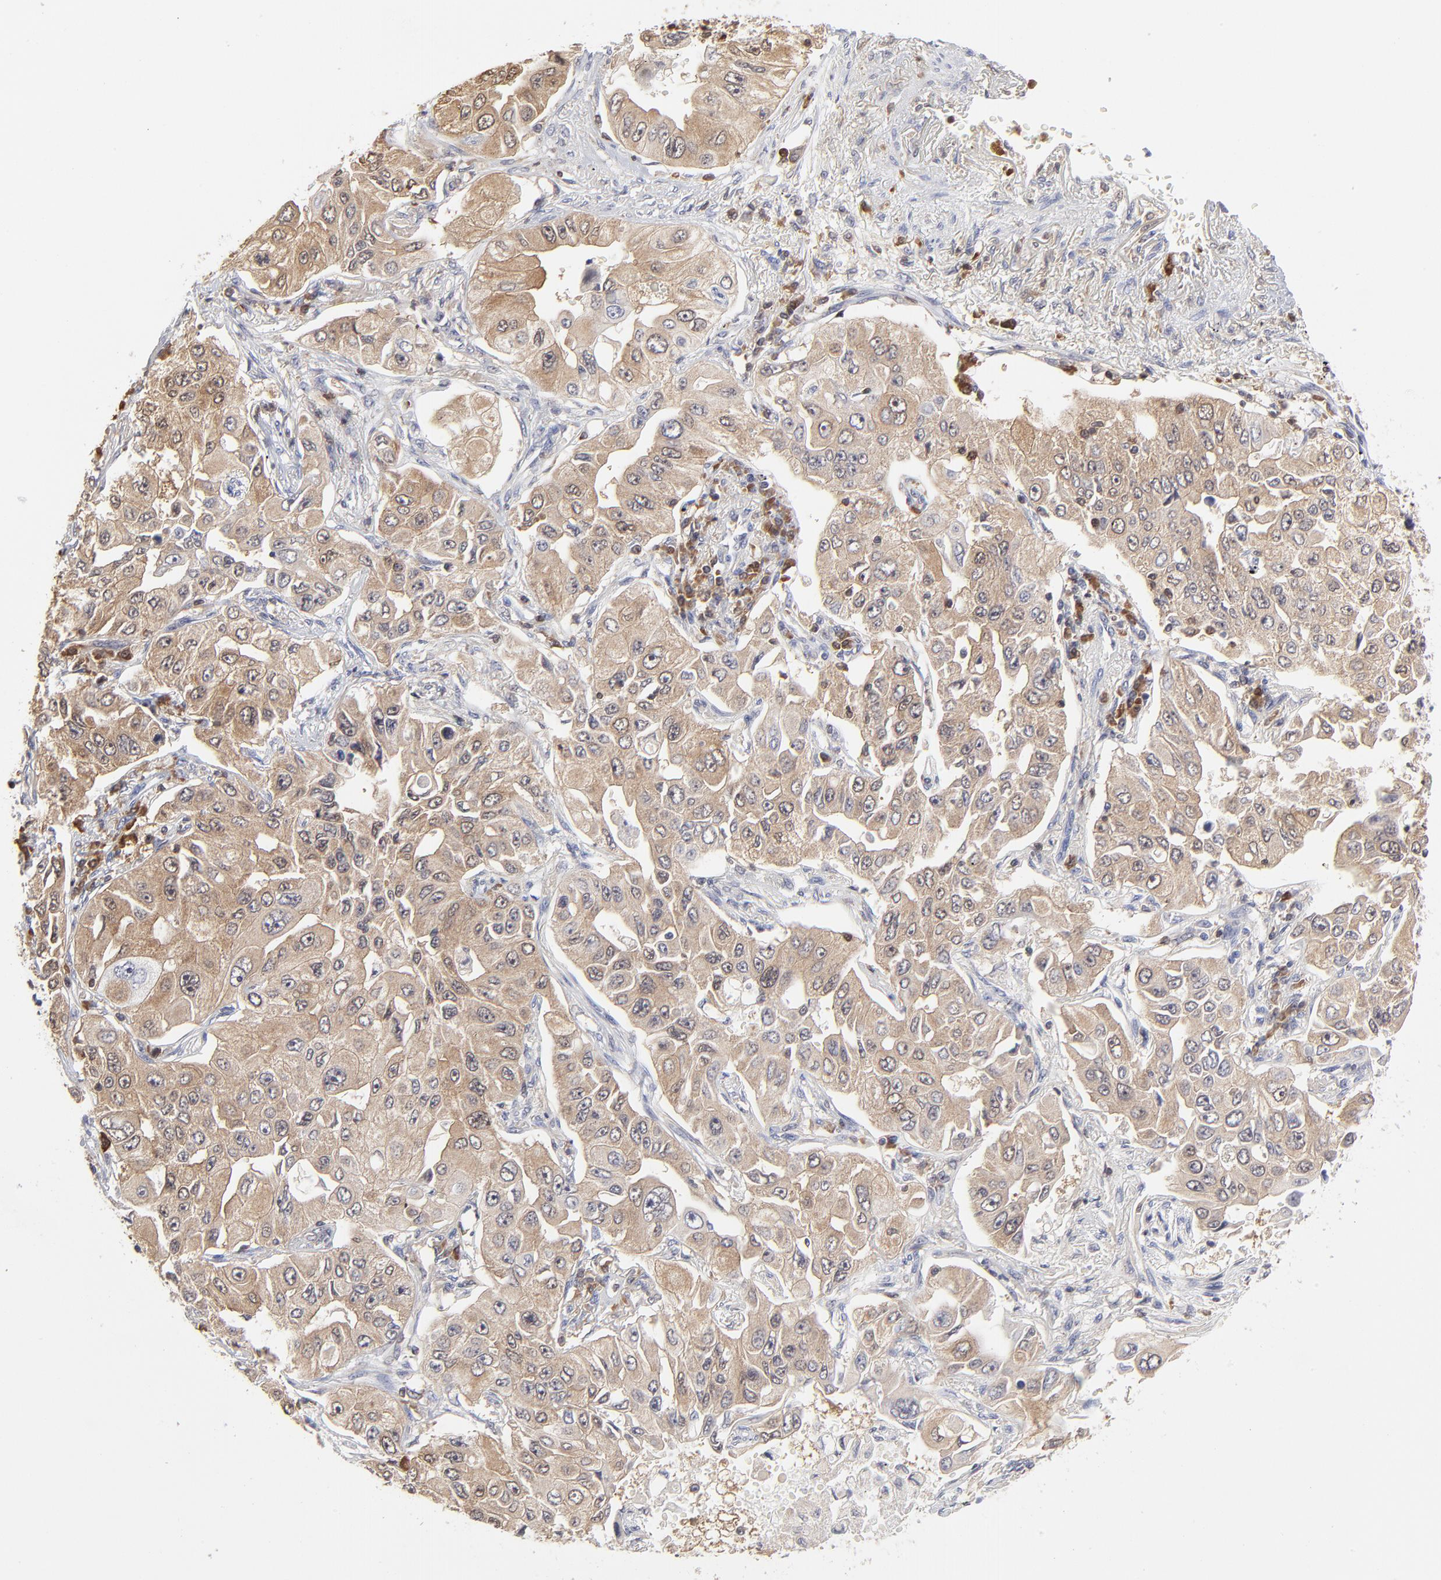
{"staining": {"intensity": "weak", "quantity": ">75%", "location": "cytoplasmic/membranous"}, "tissue": "lung cancer", "cell_type": "Tumor cells", "image_type": "cancer", "snomed": [{"axis": "morphology", "description": "Adenocarcinoma, NOS"}, {"axis": "topography", "description": "Lung"}], "caption": "Immunohistochemistry of lung adenocarcinoma demonstrates low levels of weak cytoplasmic/membranous positivity in approximately >75% of tumor cells.", "gene": "CASP3", "patient": {"sex": "male", "age": 84}}